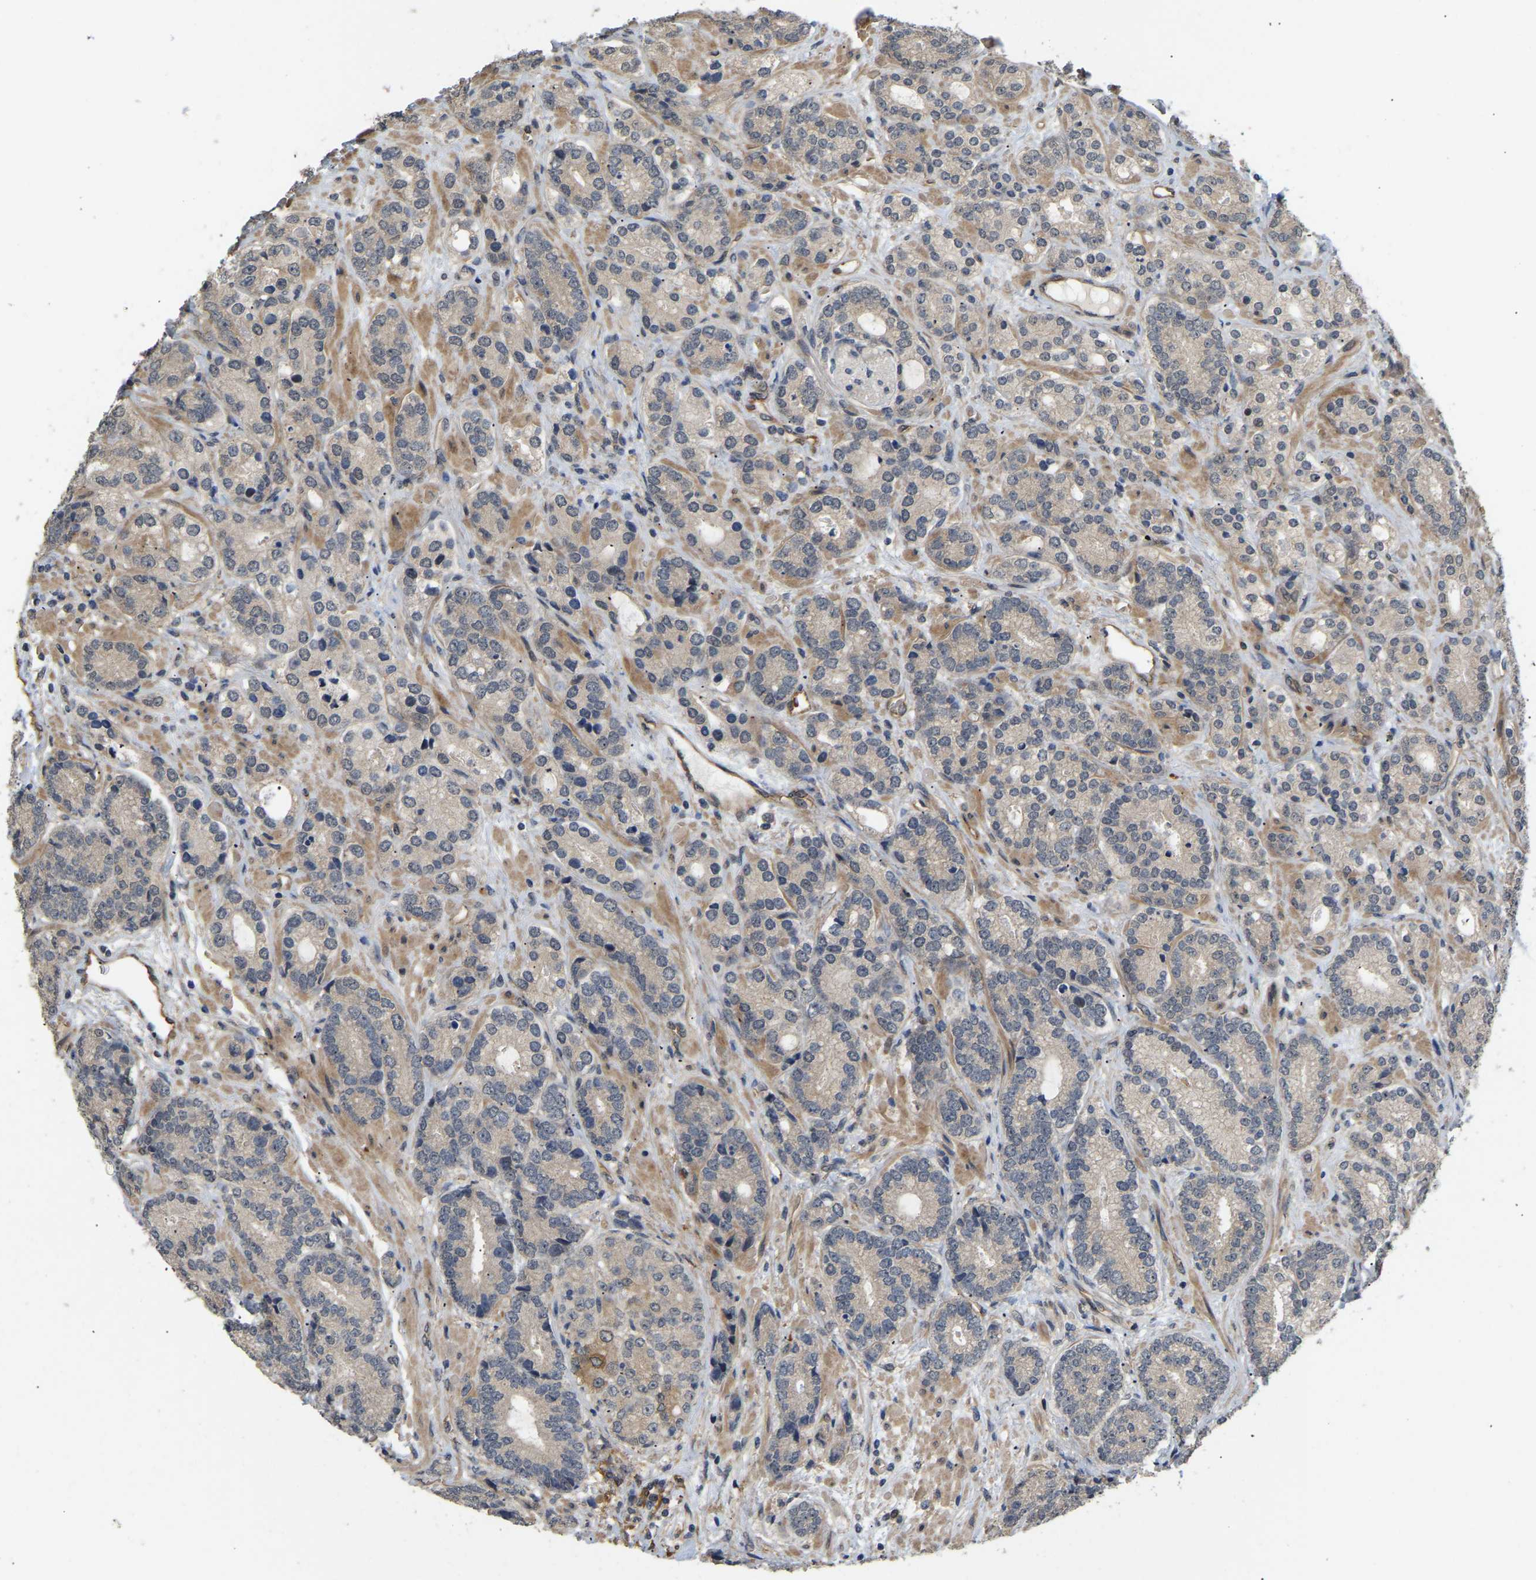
{"staining": {"intensity": "negative", "quantity": "none", "location": "none"}, "tissue": "prostate cancer", "cell_type": "Tumor cells", "image_type": "cancer", "snomed": [{"axis": "morphology", "description": "Adenocarcinoma, High grade"}, {"axis": "topography", "description": "Prostate"}], "caption": "Tumor cells show no significant protein positivity in prostate adenocarcinoma (high-grade).", "gene": "LIMK2", "patient": {"sex": "male", "age": 61}}